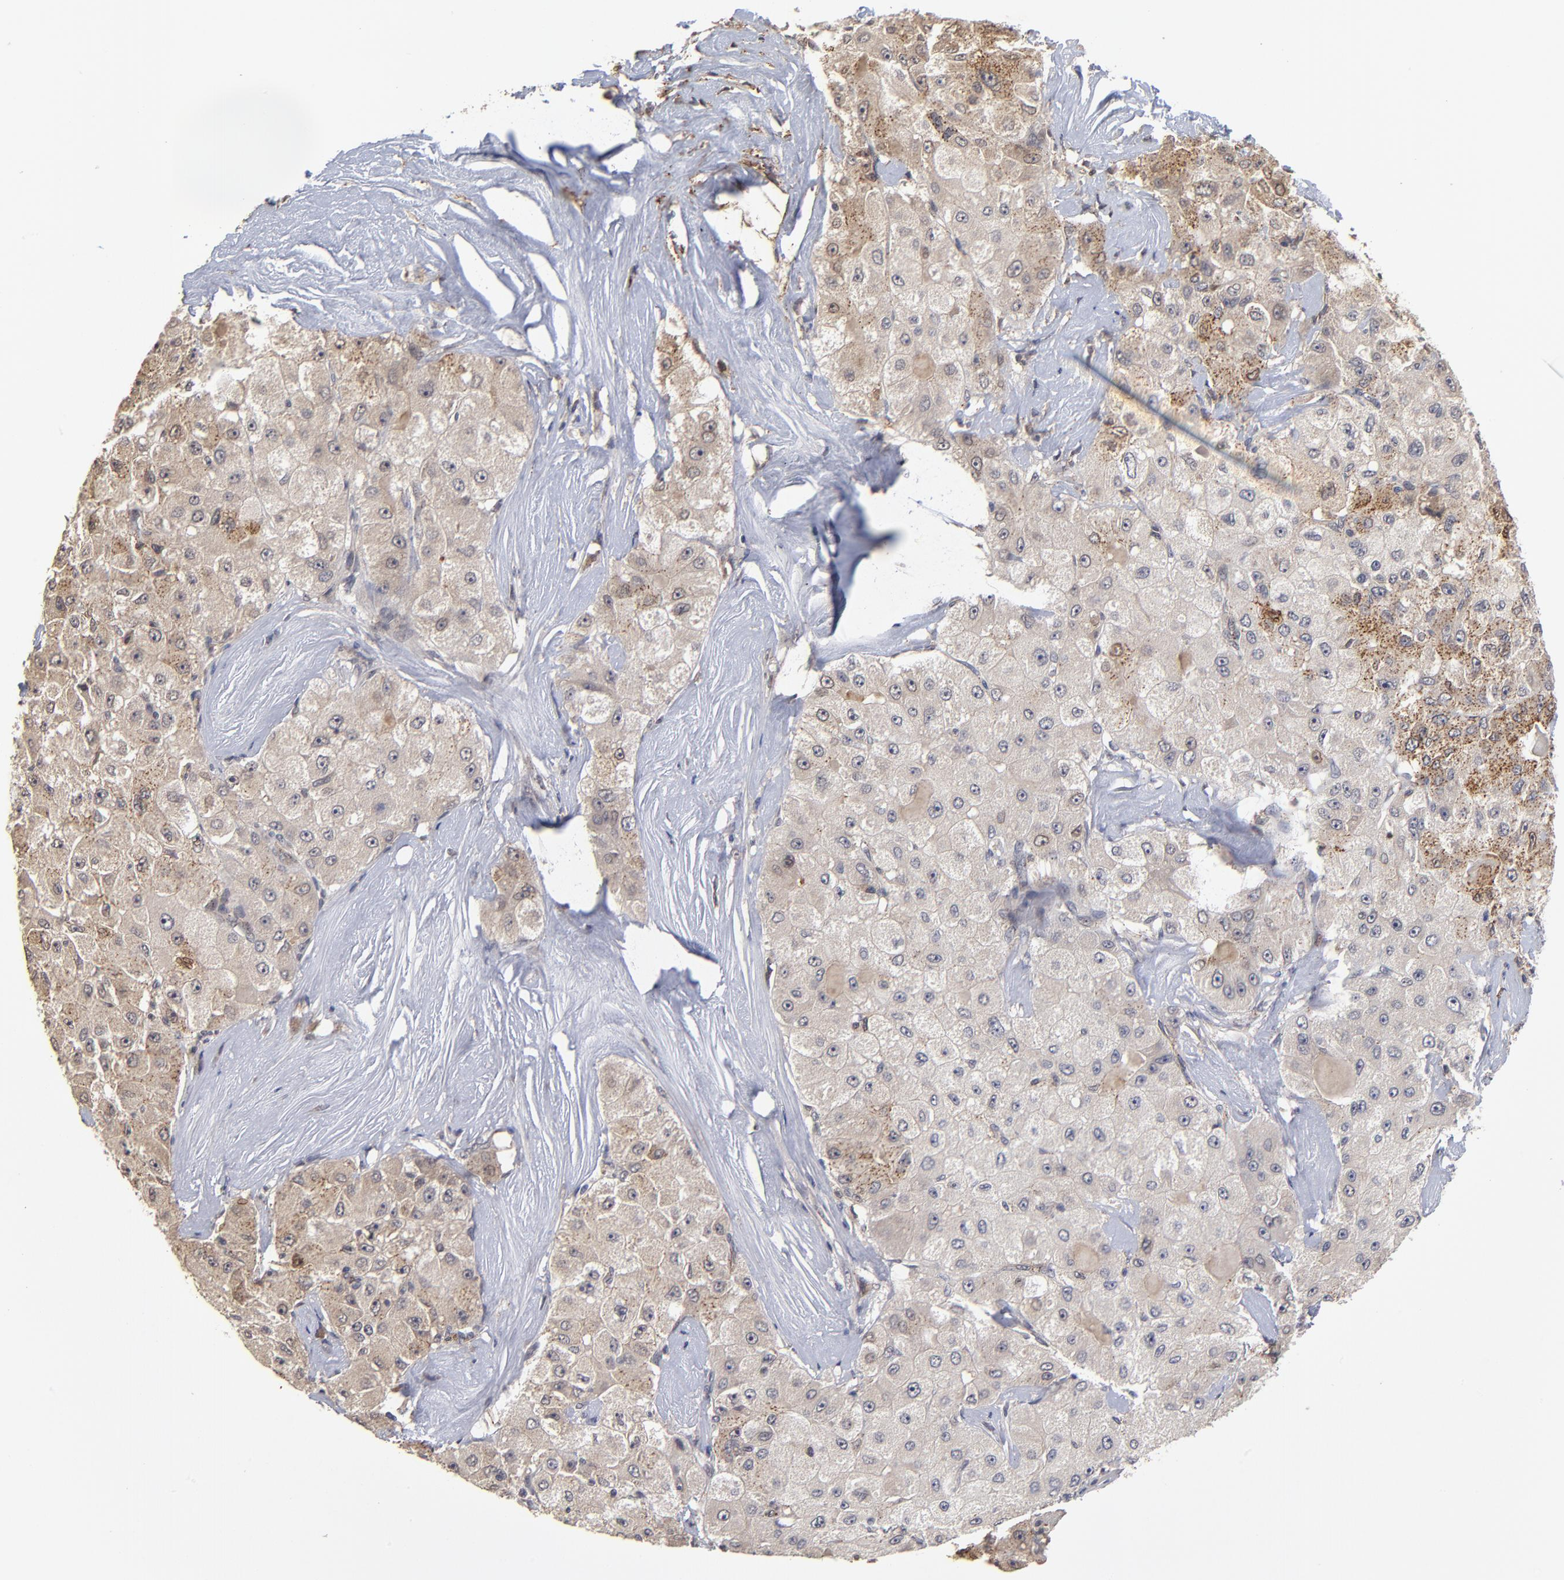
{"staining": {"intensity": "moderate", "quantity": "25%-75%", "location": "cytoplasmic/membranous"}, "tissue": "liver cancer", "cell_type": "Tumor cells", "image_type": "cancer", "snomed": [{"axis": "morphology", "description": "Carcinoma, Hepatocellular, NOS"}, {"axis": "topography", "description": "Liver"}], "caption": "This micrograph demonstrates liver cancer (hepatocellular carcinoma) stained with immunohistochemistry (IHC) to label a protein in brown. The cytoplasmic/membranous of tumor cells show moderate positivity for the protein. Nuclei are counter-stained blue.", "gene": "ASB8", "patient": {"sex": "male", "age": 80}}